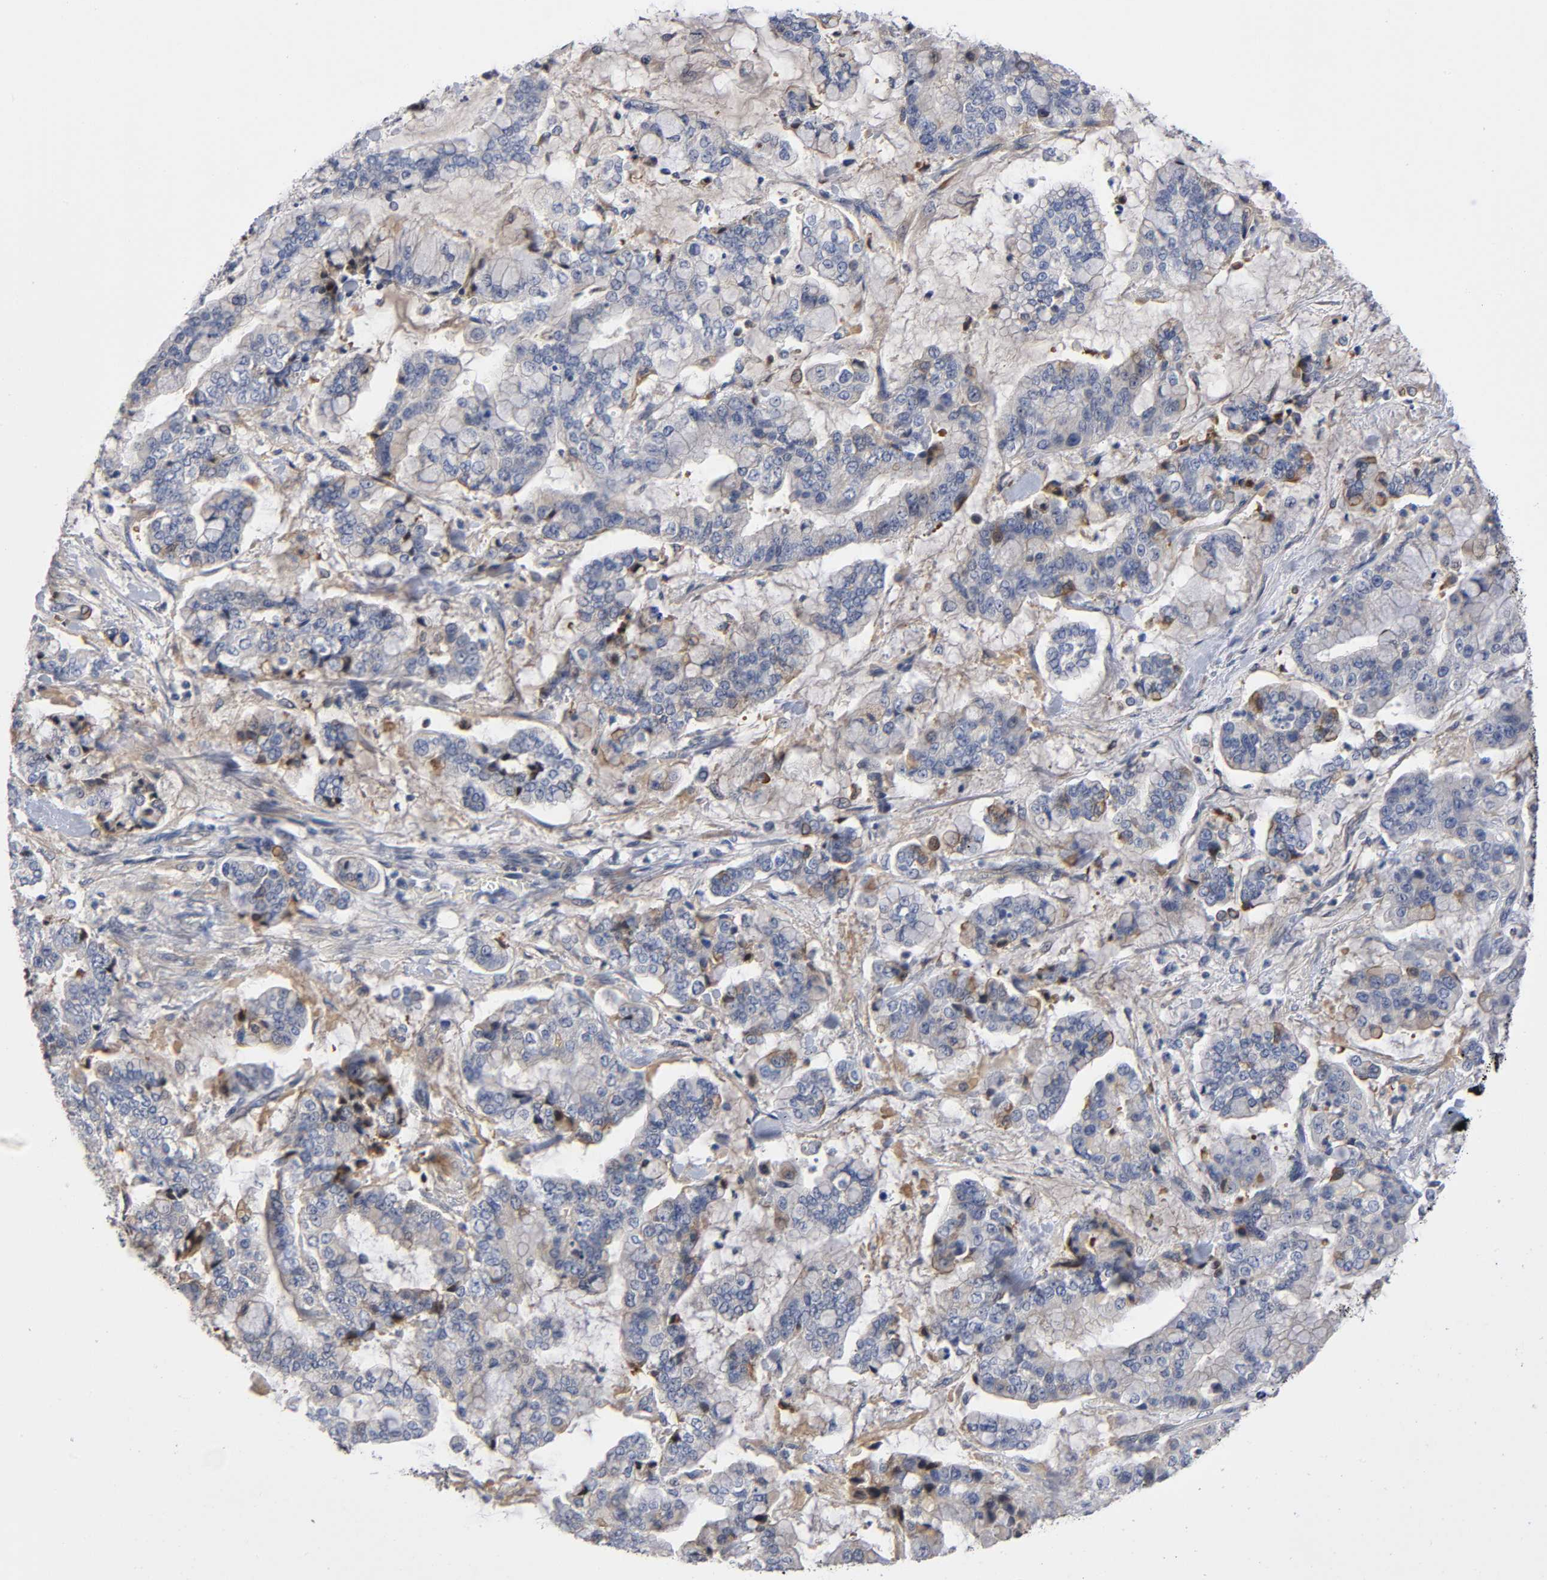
{"staining": {"intensity": "weak", "quantity": "25%-75%", "location": "cytoplasmic/membranous"}, "tissue": "stomach cancer", "cell_type": "Tumor cells", "image_type": "cancer", "snomed": [{"axis": "morphology", "description": "Normal tissue, NOS"}, {"axis": "morphology", "description": "Adenocarcinoma, NOS"}, {"axis": "topography", "description": "Stomach, upper"}, {"axis": "topography", "description": "Stomach"}], "caption": "IHC of human stomach cancer exhibits low levels of weak cytoplasmic/membranous expression in about 25%-75% of tumor cells.", "gene": "NOVA1", "patient": {"sex": "male", "age": 76}}